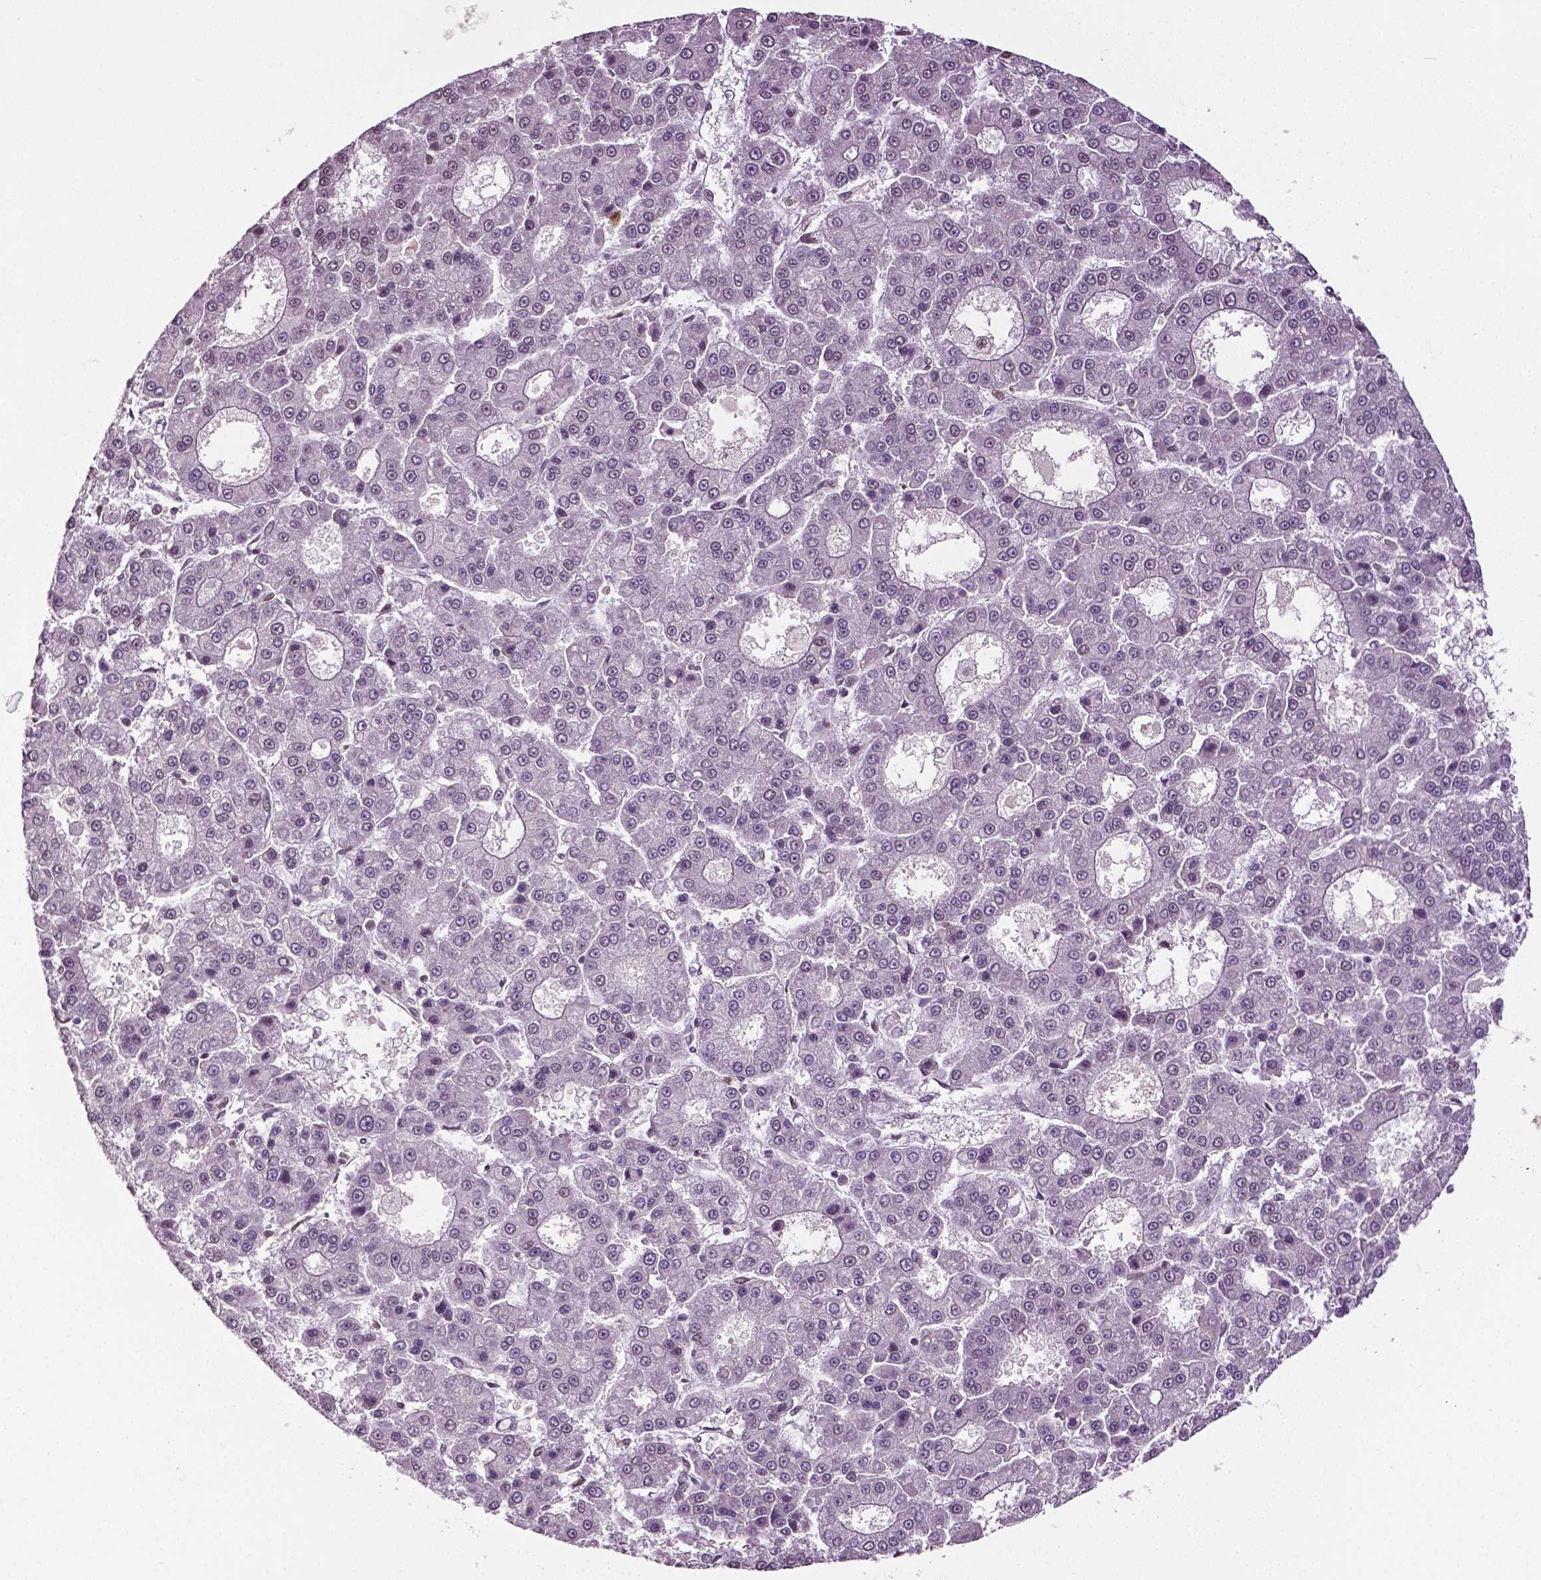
{"staining": {"intensity": "negative", "quantity": "none", "location": "none"}, "tissue": "liver cancer", "cell_type": "Tumor cells", "image_type": "cancer", "snomed": [{"axis": "morphology", "description": "Carcinoma, Hepatocellular, NOS"}, {"axis": "topography", "description": "Liver"}], "caption": "Immunohistochemical staining of human liver cancer (hepatocellular carcinoma) shows no significant staining in tumor cells. (DAB (3,3'-diaminobenzidine) IHC with hematoxylin counter stain).", "gene": "DLX5", "patient": {"sex": "male", "age": 70}}